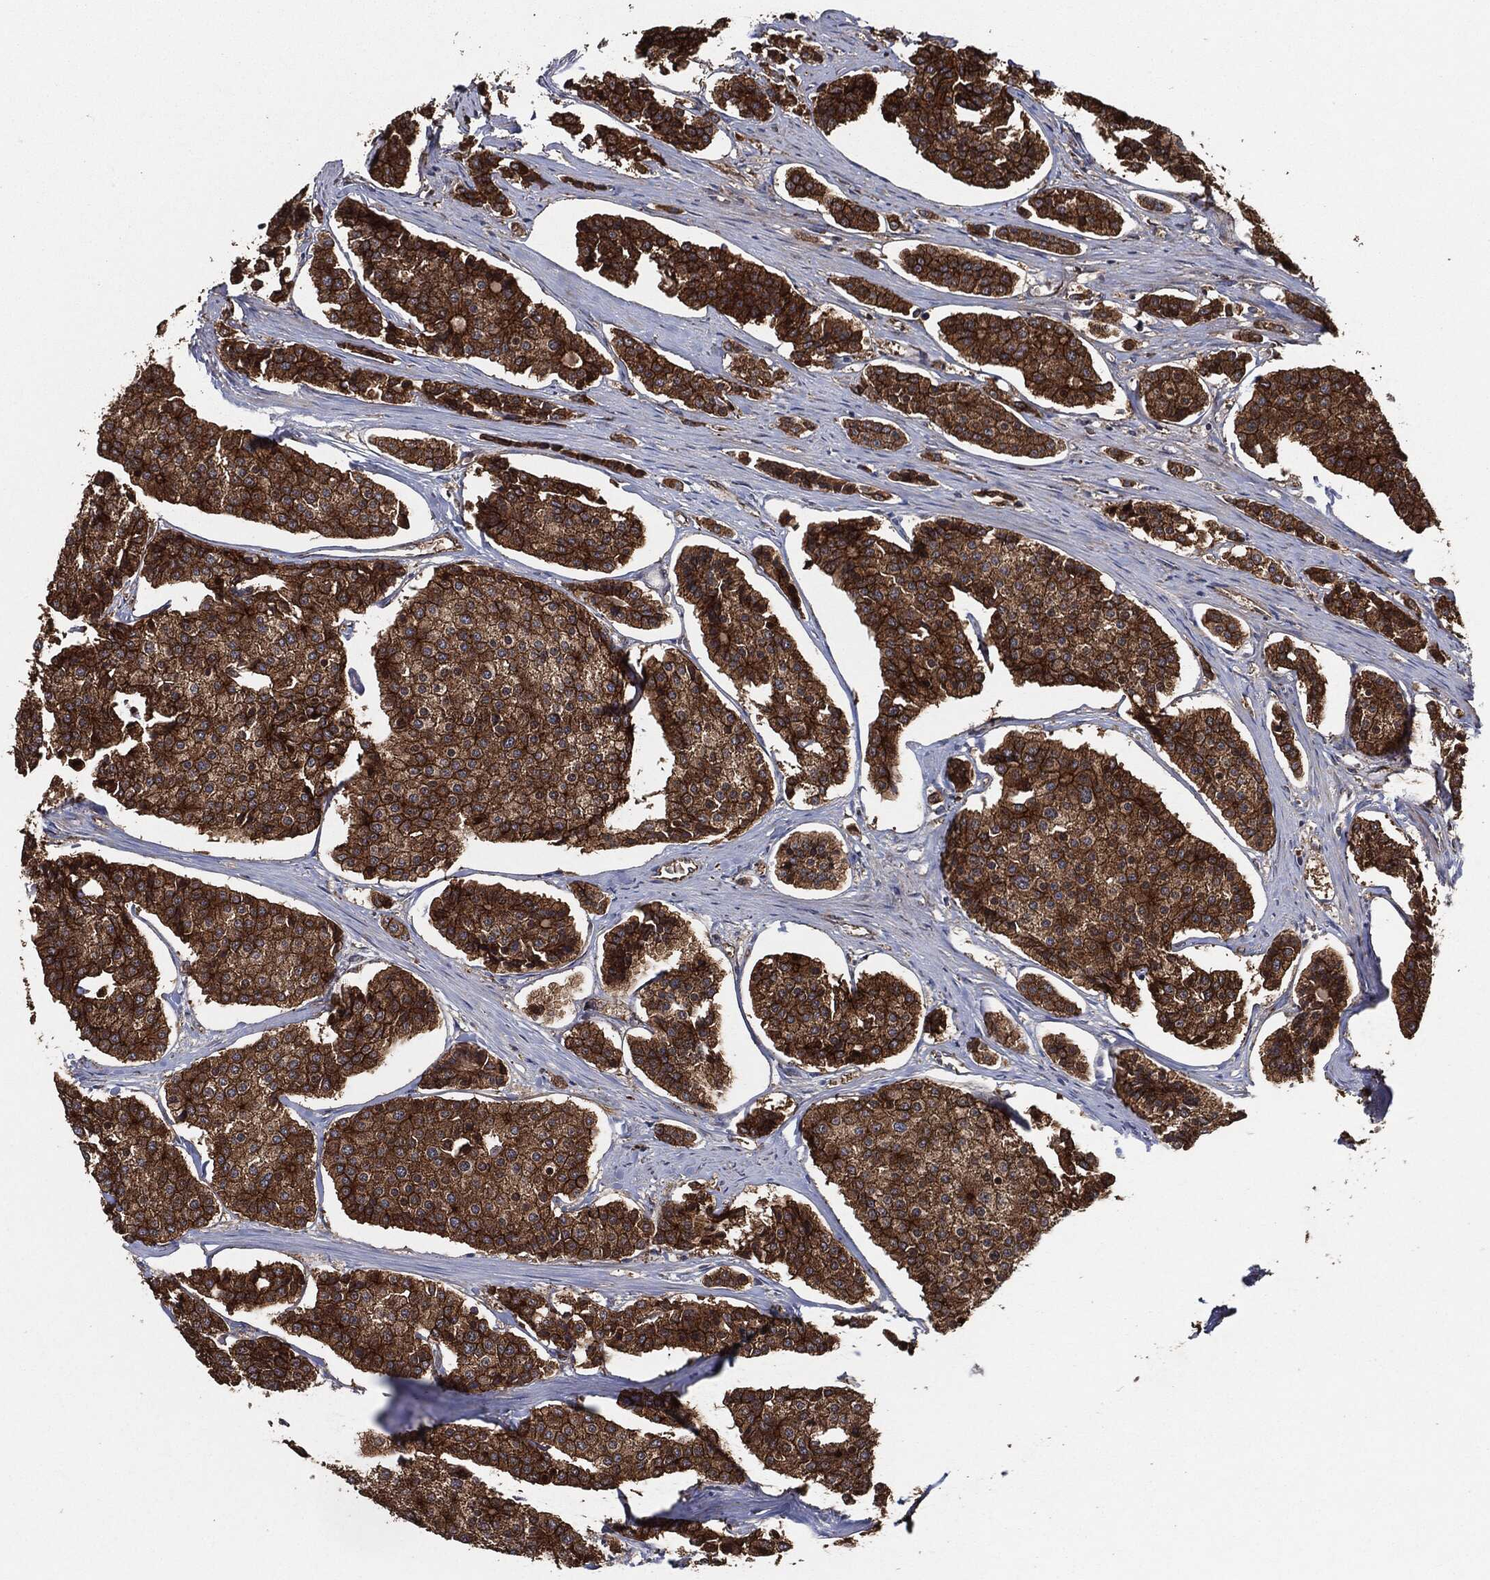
{"staining": {"intensity": "strong", "quantity": ">75%", "location": "cytoplasmic/membranous"}, "tissue": "carcinoid", "cell_type": "Tumor cells", "image_type": "cancer", "snomed": [{"axis": "morphology", "description": "Carcinoid, malignant, NOS"}, {"axis": "topography", "description": "Small intestine"}], "caption": "About >75% of tumor cells in malignant carcinoid show strong cytoplasmic/membranous protein positivity as visualized by brown immunohistochemical staining.", "gene": "CTNNA1", "patient": {"sex": "female", "age": 65}}